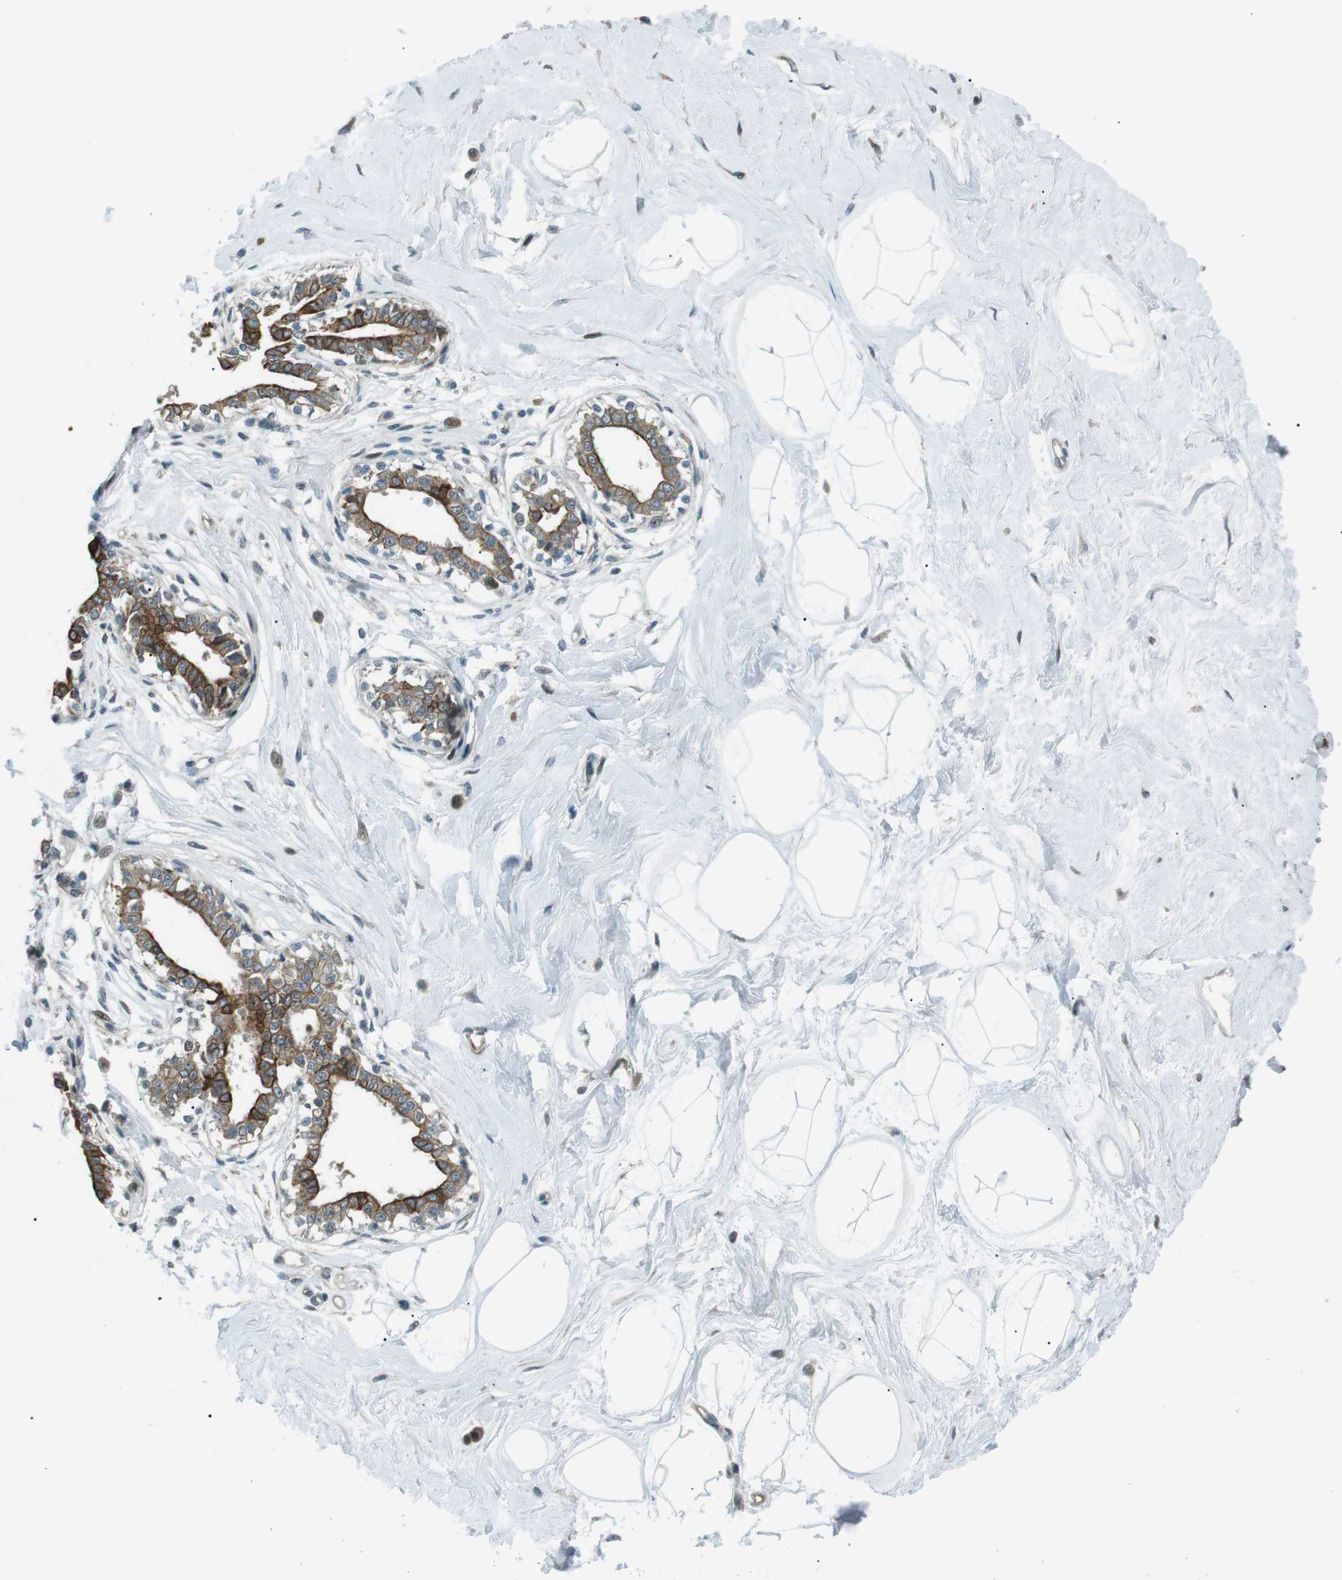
{"staining": {"intensity": "negative", "quantity": "none", "location": "none"}, "tissue": "breast", "cell_type": "Adipocytes", "image_type": "normal", "snomed": [{"axis": "morphology", "description": "Normal tissue, NOS"}, {"axis": "topography", "description": "Breast"}], "caption": "IHC of benign human breast exhibits no positivity in adipocytes. The staining was performed using DAB (3,3'-diaminobenzidine) to visualize the protein expression in brown, while the nuclei were stained in blue with hematoxylin (Magnification: 20x).", "gene": "TMEM74", "patient": {"sex": "female", "age": 45}}